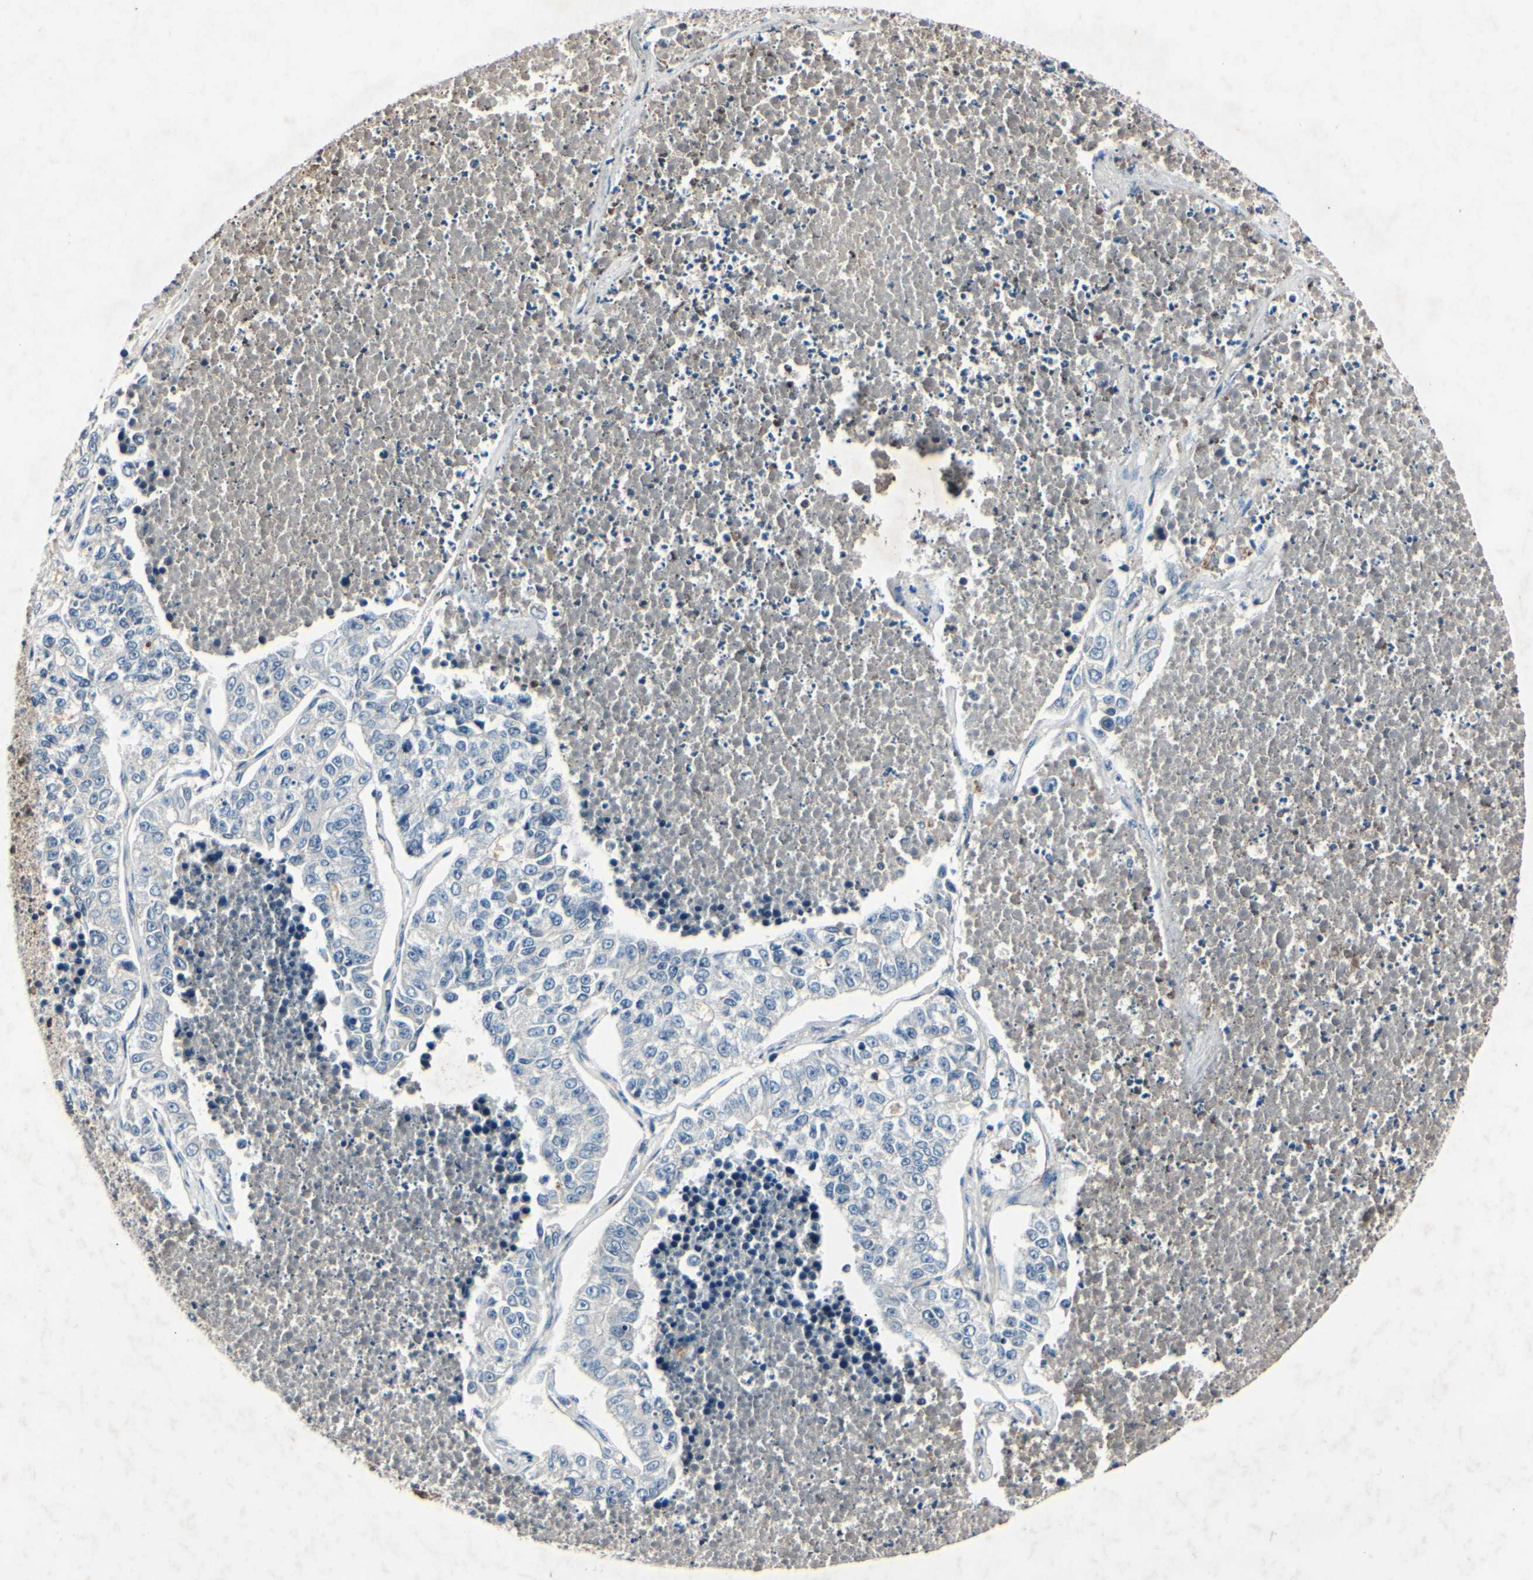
{"staining": {"intensity": "negative", "quantity": "none", "location": "none"}, "tissue": "lung cancer", "cell_type": "Tumor cells", "image_type": "cancer", "snomed": [{"axis": "morphology", "description": "Adenocarcinoma, NOS"}, {"axis": "topography", "description": "Lung"}], "caption": "The photomicrograph demonstrates no significant positivity in tumor cells of lung adenocarcinoma.", "gene": "AEBP1", "patient": {"sex": "male", "age": 49}}